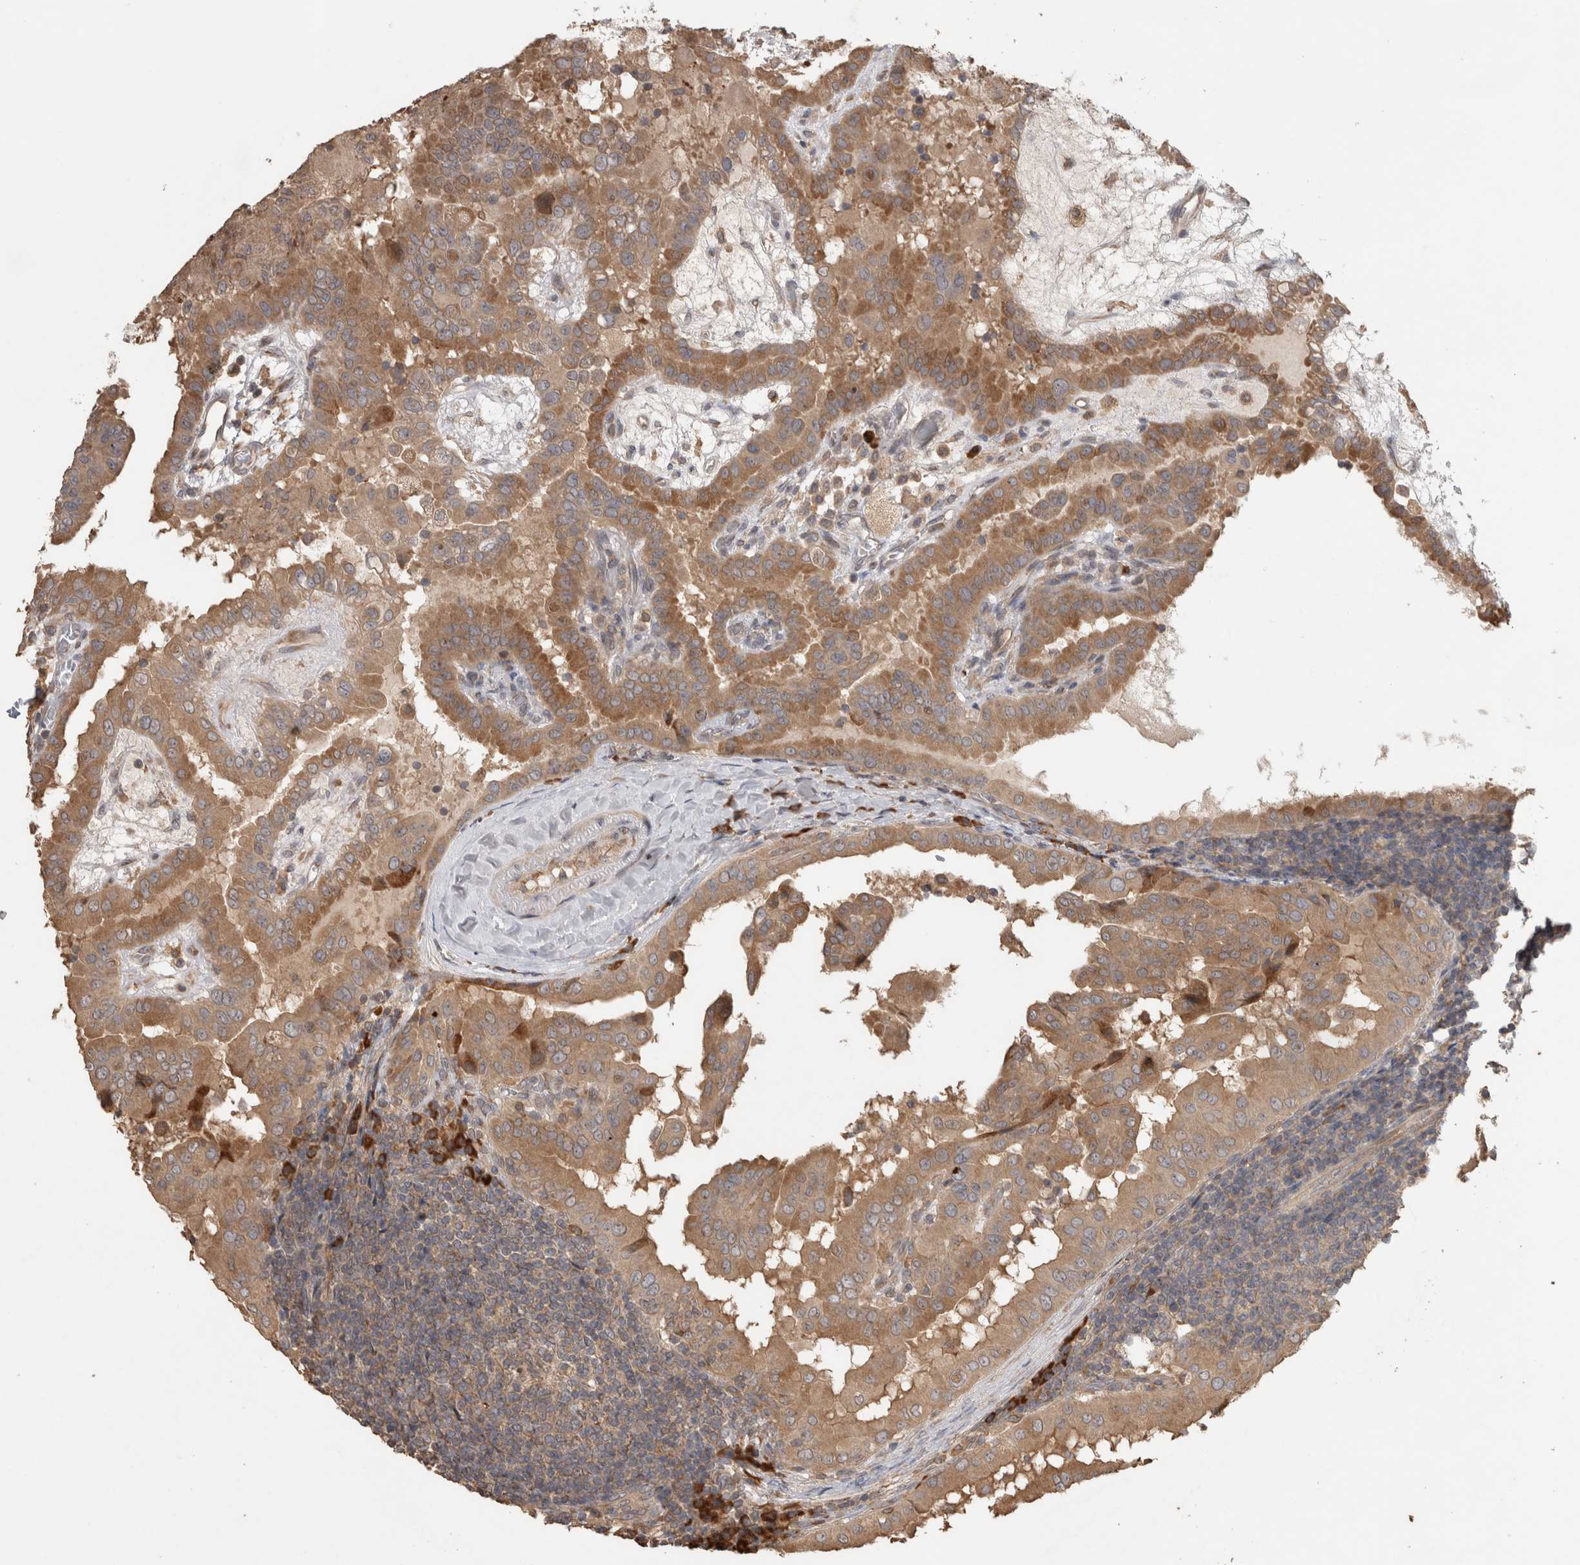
{"staining": {"intensity": "moderate", "quantity": ">75%", "location": "cytoplasmic/membranous"}, "tissue": "thyroid cancer", "cell_type": "Tumor cells", "image_type": "cancer", "snomed": [{"axis": "morphology", "description": "Papillary adenocarcinoma, NOS"}, {"axis": "topography", "description": "Thyroid gland"}], "caption": "Human thyroid cancer (papillary adenocarcinoma) stained with a protein marker displays moderate staining in tumor cells.", "gene": "TBCE", "patient": {"sex": "male", "age": 33}}